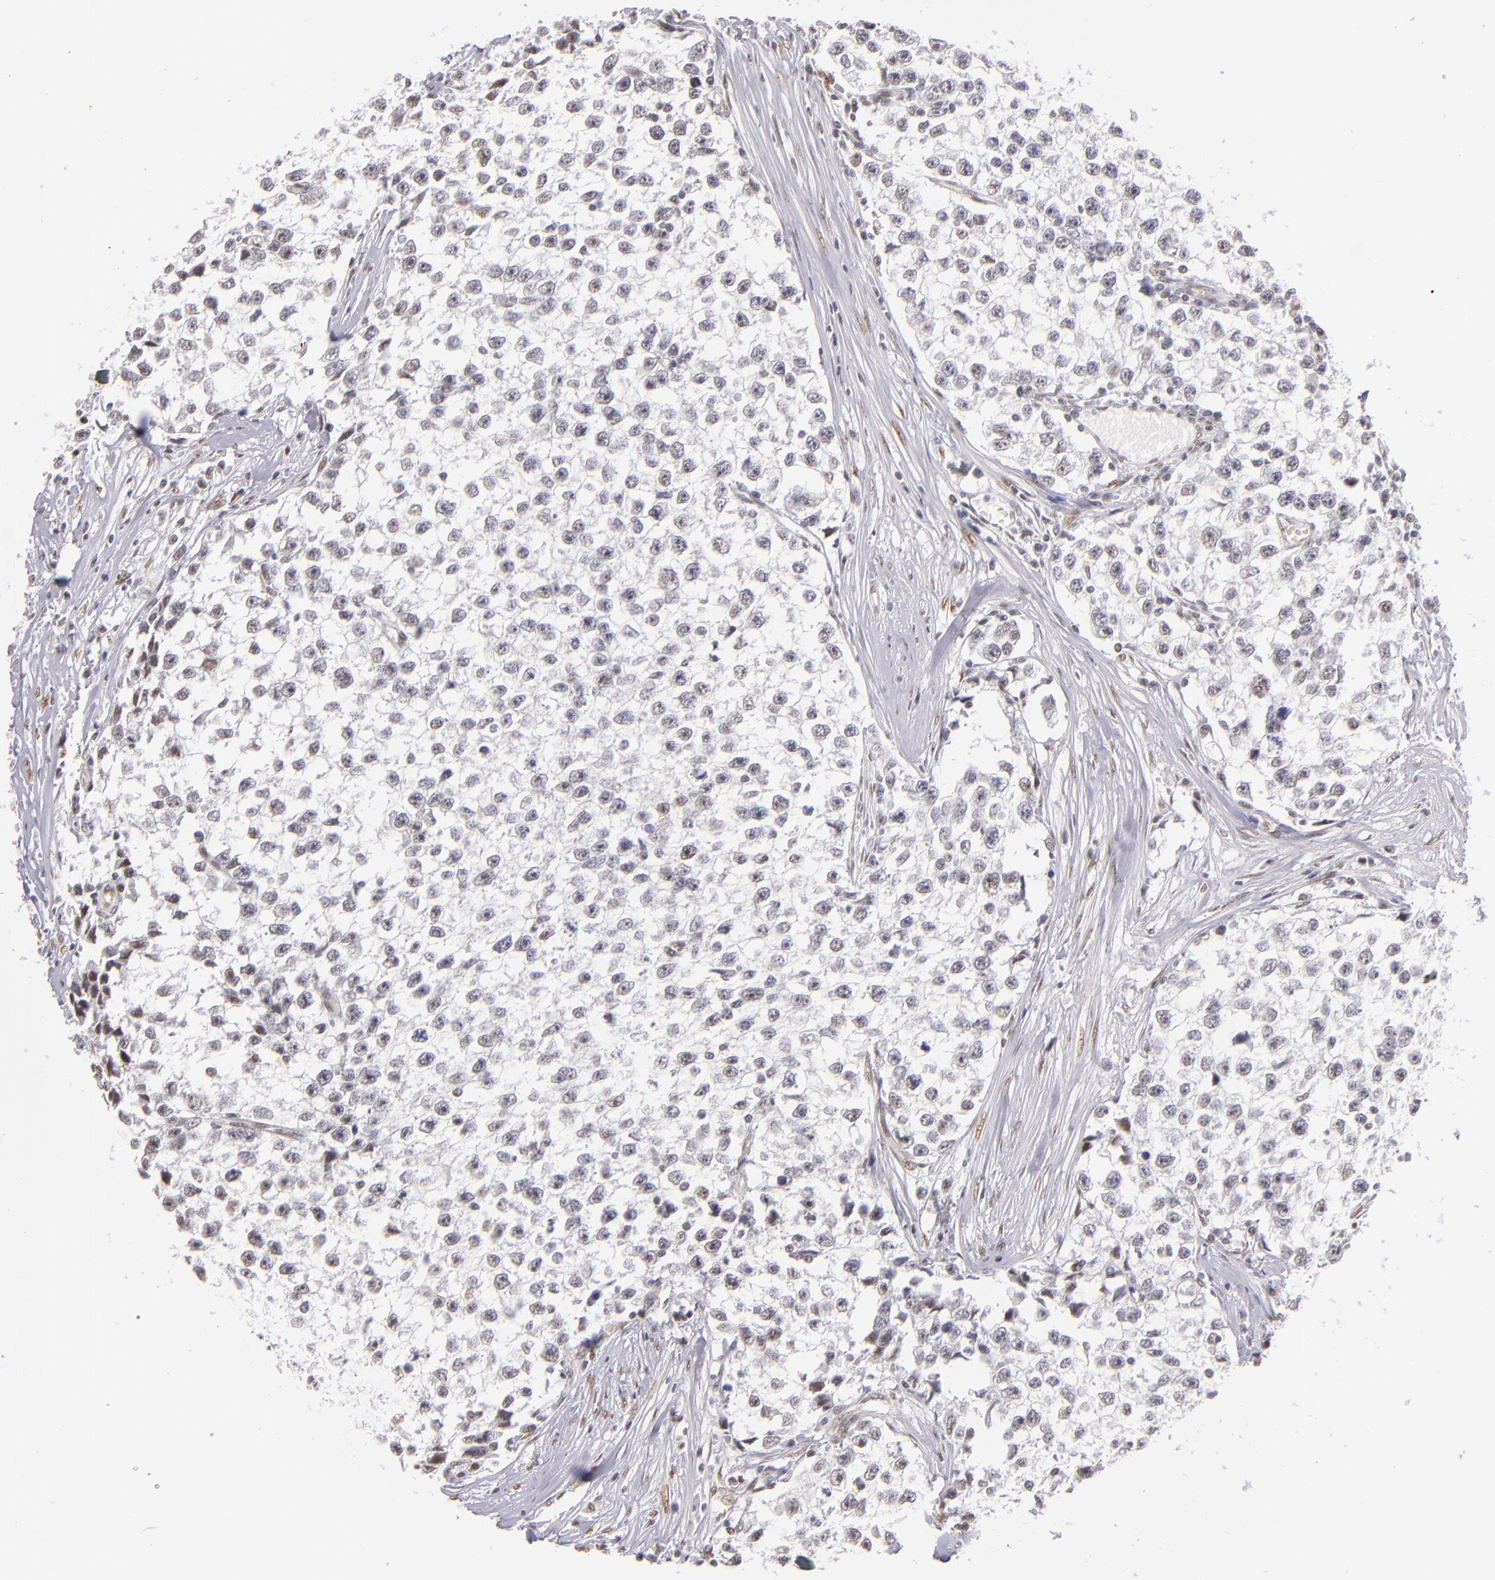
{"staining": {"intensity": "weak", "quantity": "<25%", "location": "nuclear"}, "tissue": "testis cancer", "cell_type": "Tumor cells", "image_type": "cancer", "snomed": [{"axis": "morphology", "description": "Seminoma, NOS"}, {"axis": "morphology", "description": "Carcinoma, Embryonal, NOS"}, {"axis": "topography", "description": "Testis"}], "caption": "IHC histopathology image of neoplastic tissue: human embryonal carcinoma (testis) stained with DAB demonstrates no significant protein staining in tumor cells.", "gene": "NCOR2", "patient": {"sex": "male", "age": 30}}